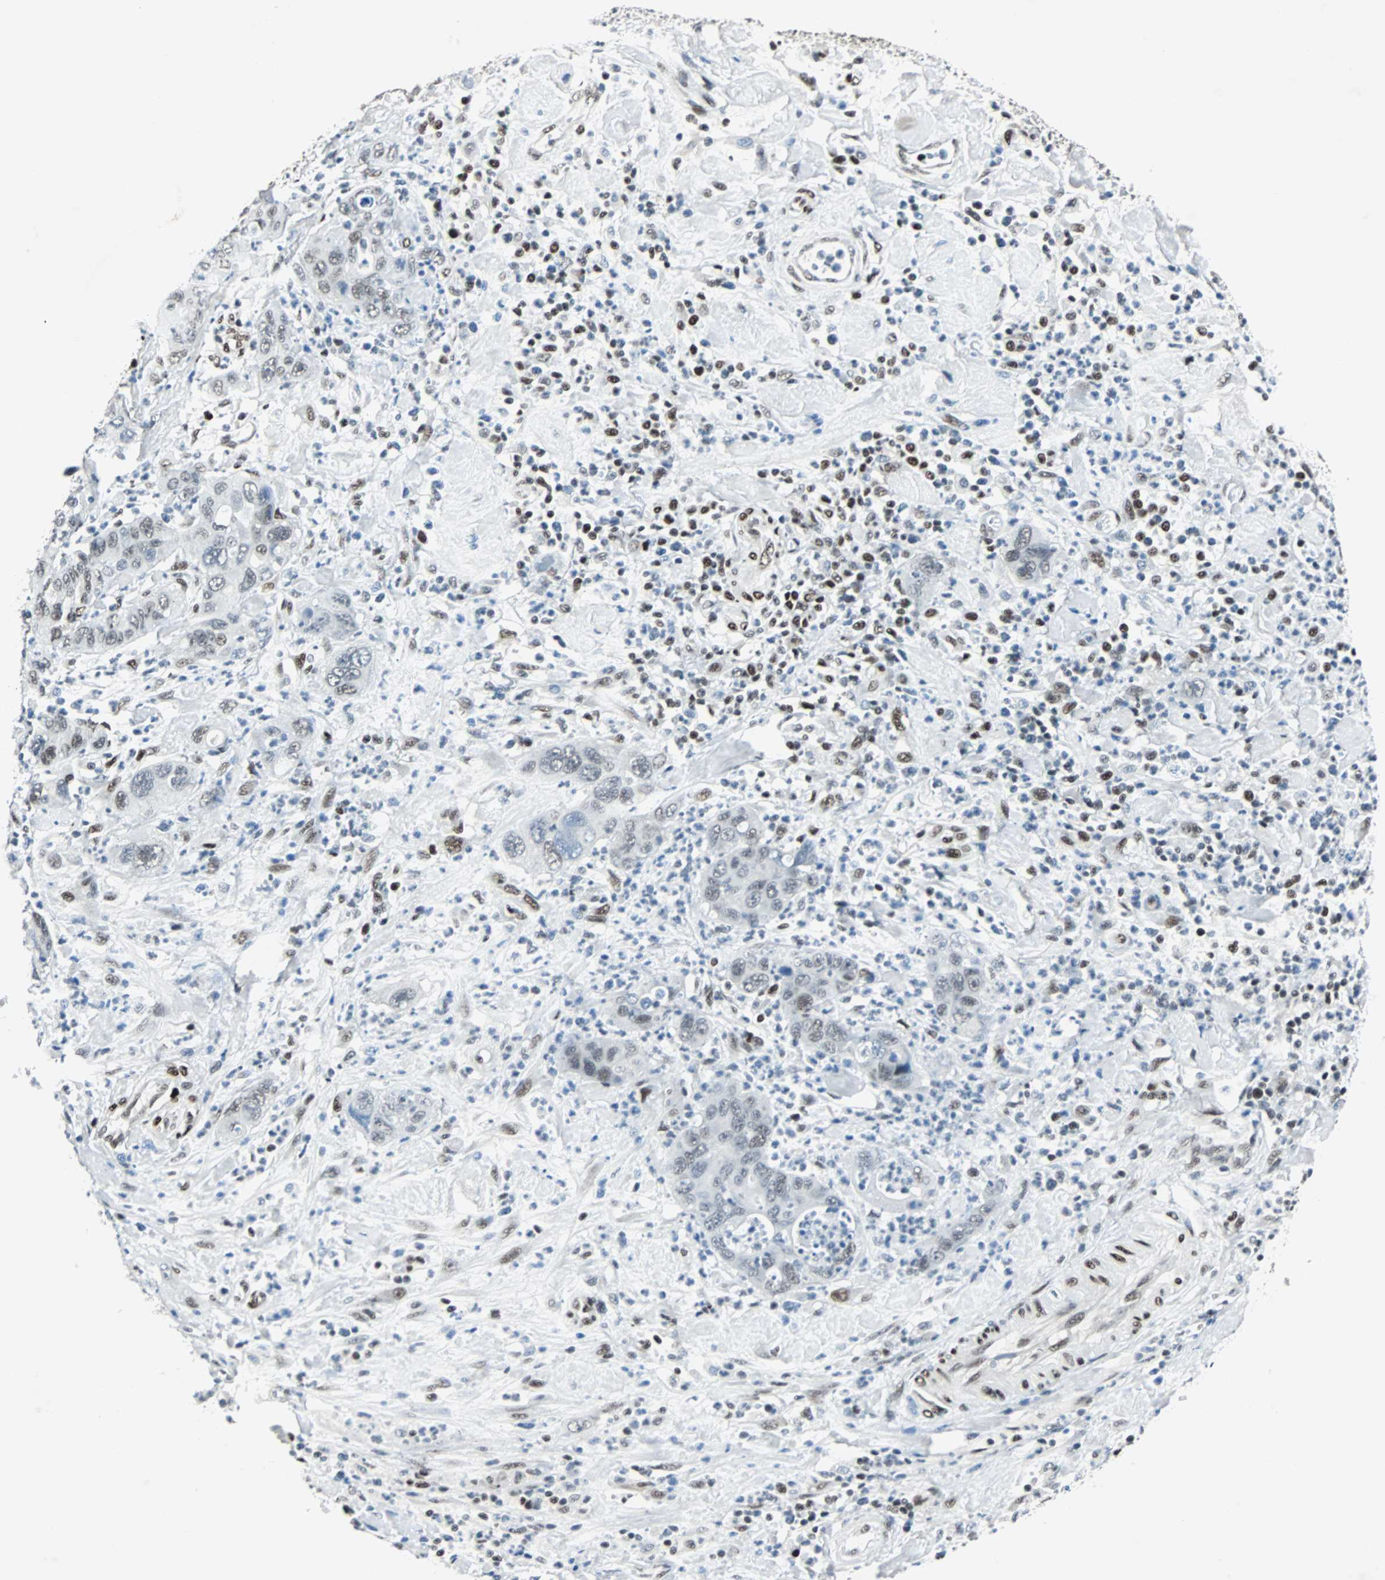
{"staining": {"intensity": "moderate", "quantity": ">75%", "location": "nuclear"}, "tissue": "pancreatic cancer", "cell_type": "Tumor cells", "image_type": "cancer", "snomed": [{"axis": "morphology", "description": "Adenocarcinoma, NOS"}, {"axis": "topography", "description": "Pancreas"}], "caption": "Immunohistochemical staining of pancreatic adenocarcinoma exhibits medium levels of moderate nuclear positivity in approximately >75% of tumor cells.", "gene": "MEF2D", "patient": {"sex": "female", "age": 71}}